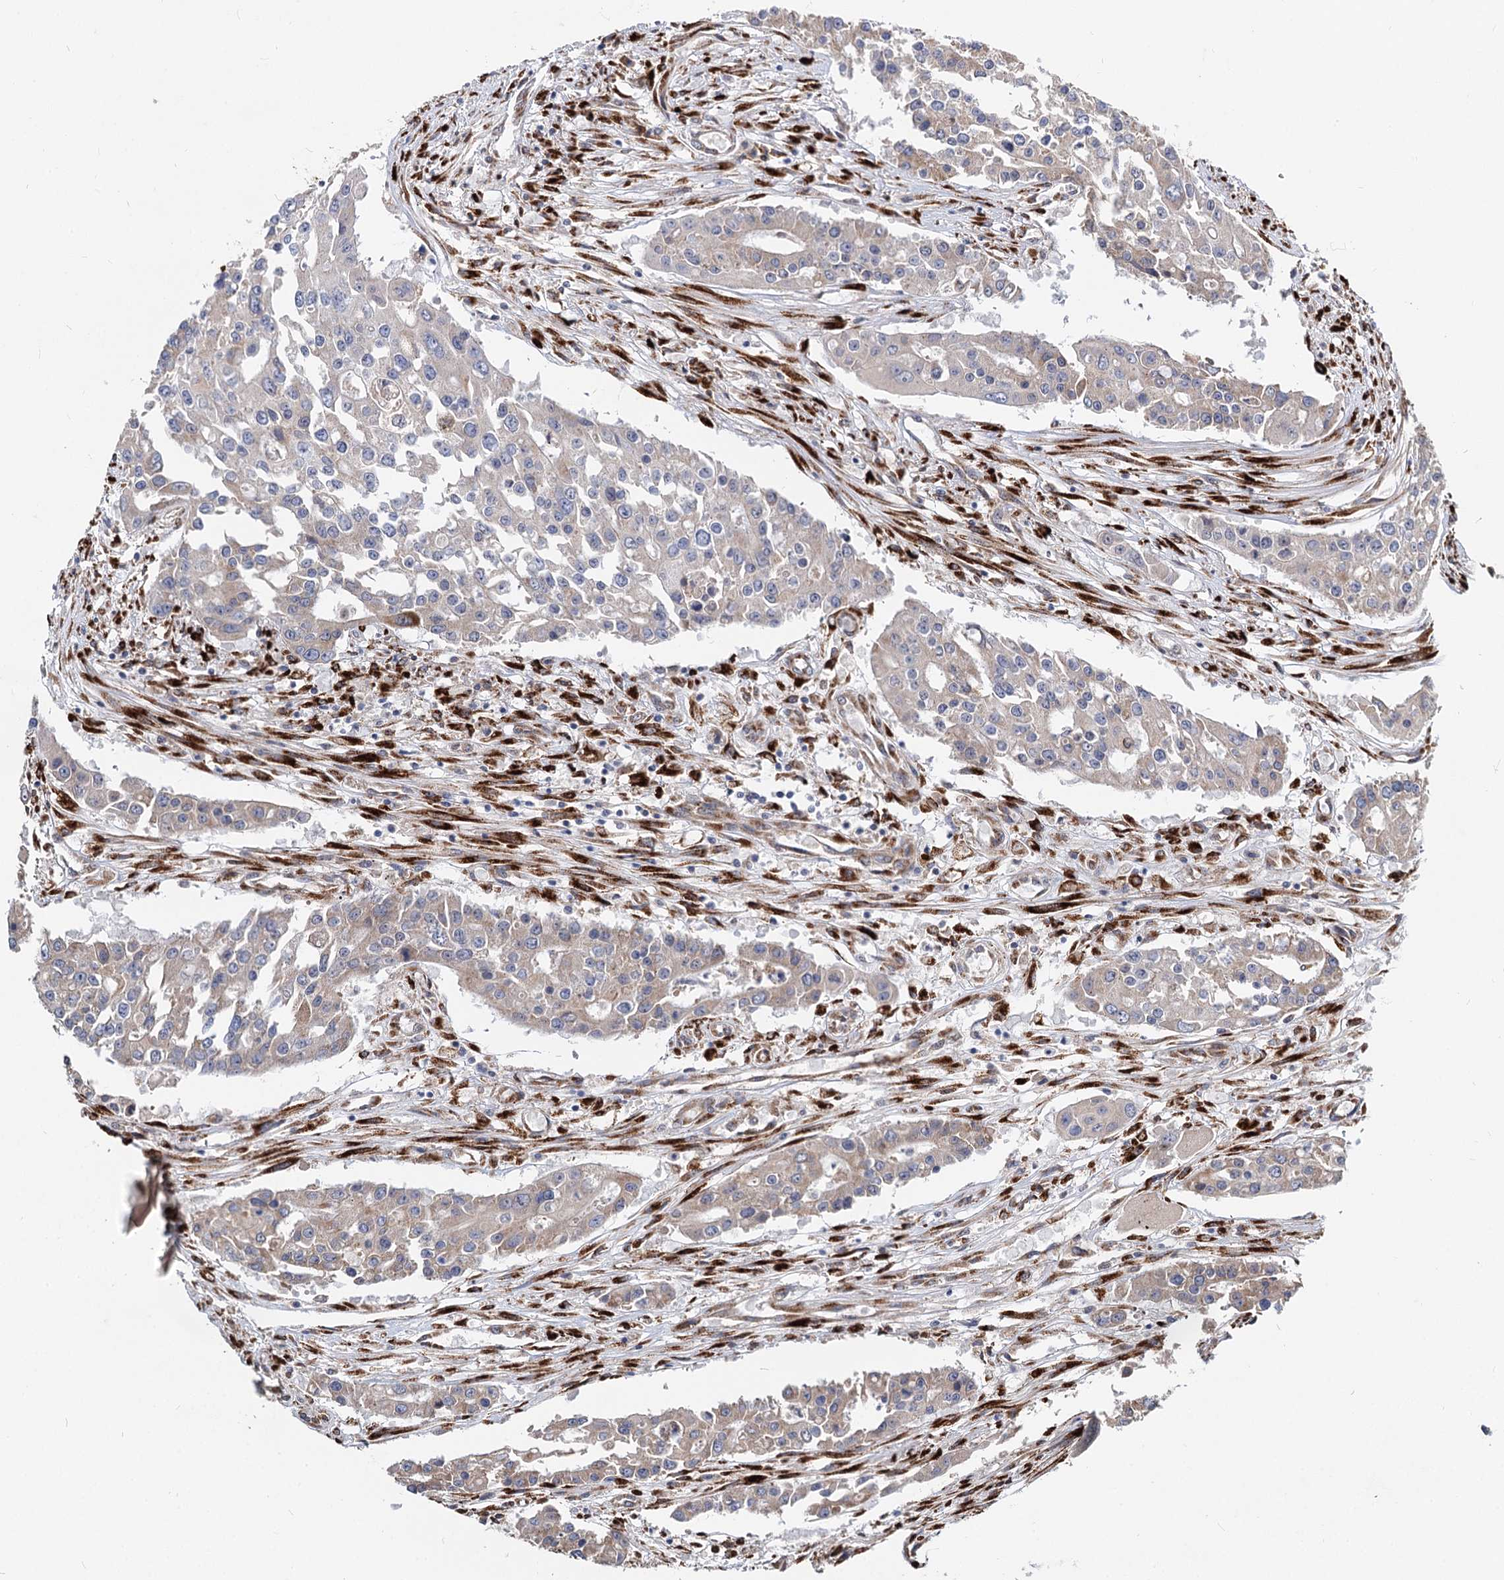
{"staining": {"intensity": "weak", "quantity": "25%-75%", "location": "cytoplasmic/membranous"}, "tissue": "colorectal cancer", "cell_type": "Tumor cells", "image_type": "cancer", "snomed": [{"axis": "morphology", "description": "Adenocarcinoma, NOS"}, {"axis": "topography", "description": "Colon"}], "caption": "Immunohistochemical staining of human adenocarcinoma (colorectal) demonstrates weak cytoplasmic/membranous protein expression in approximately 25%-75% of tumor cells.", "gene": "SPART", "patient": {"sex": "male", "age": 77}}